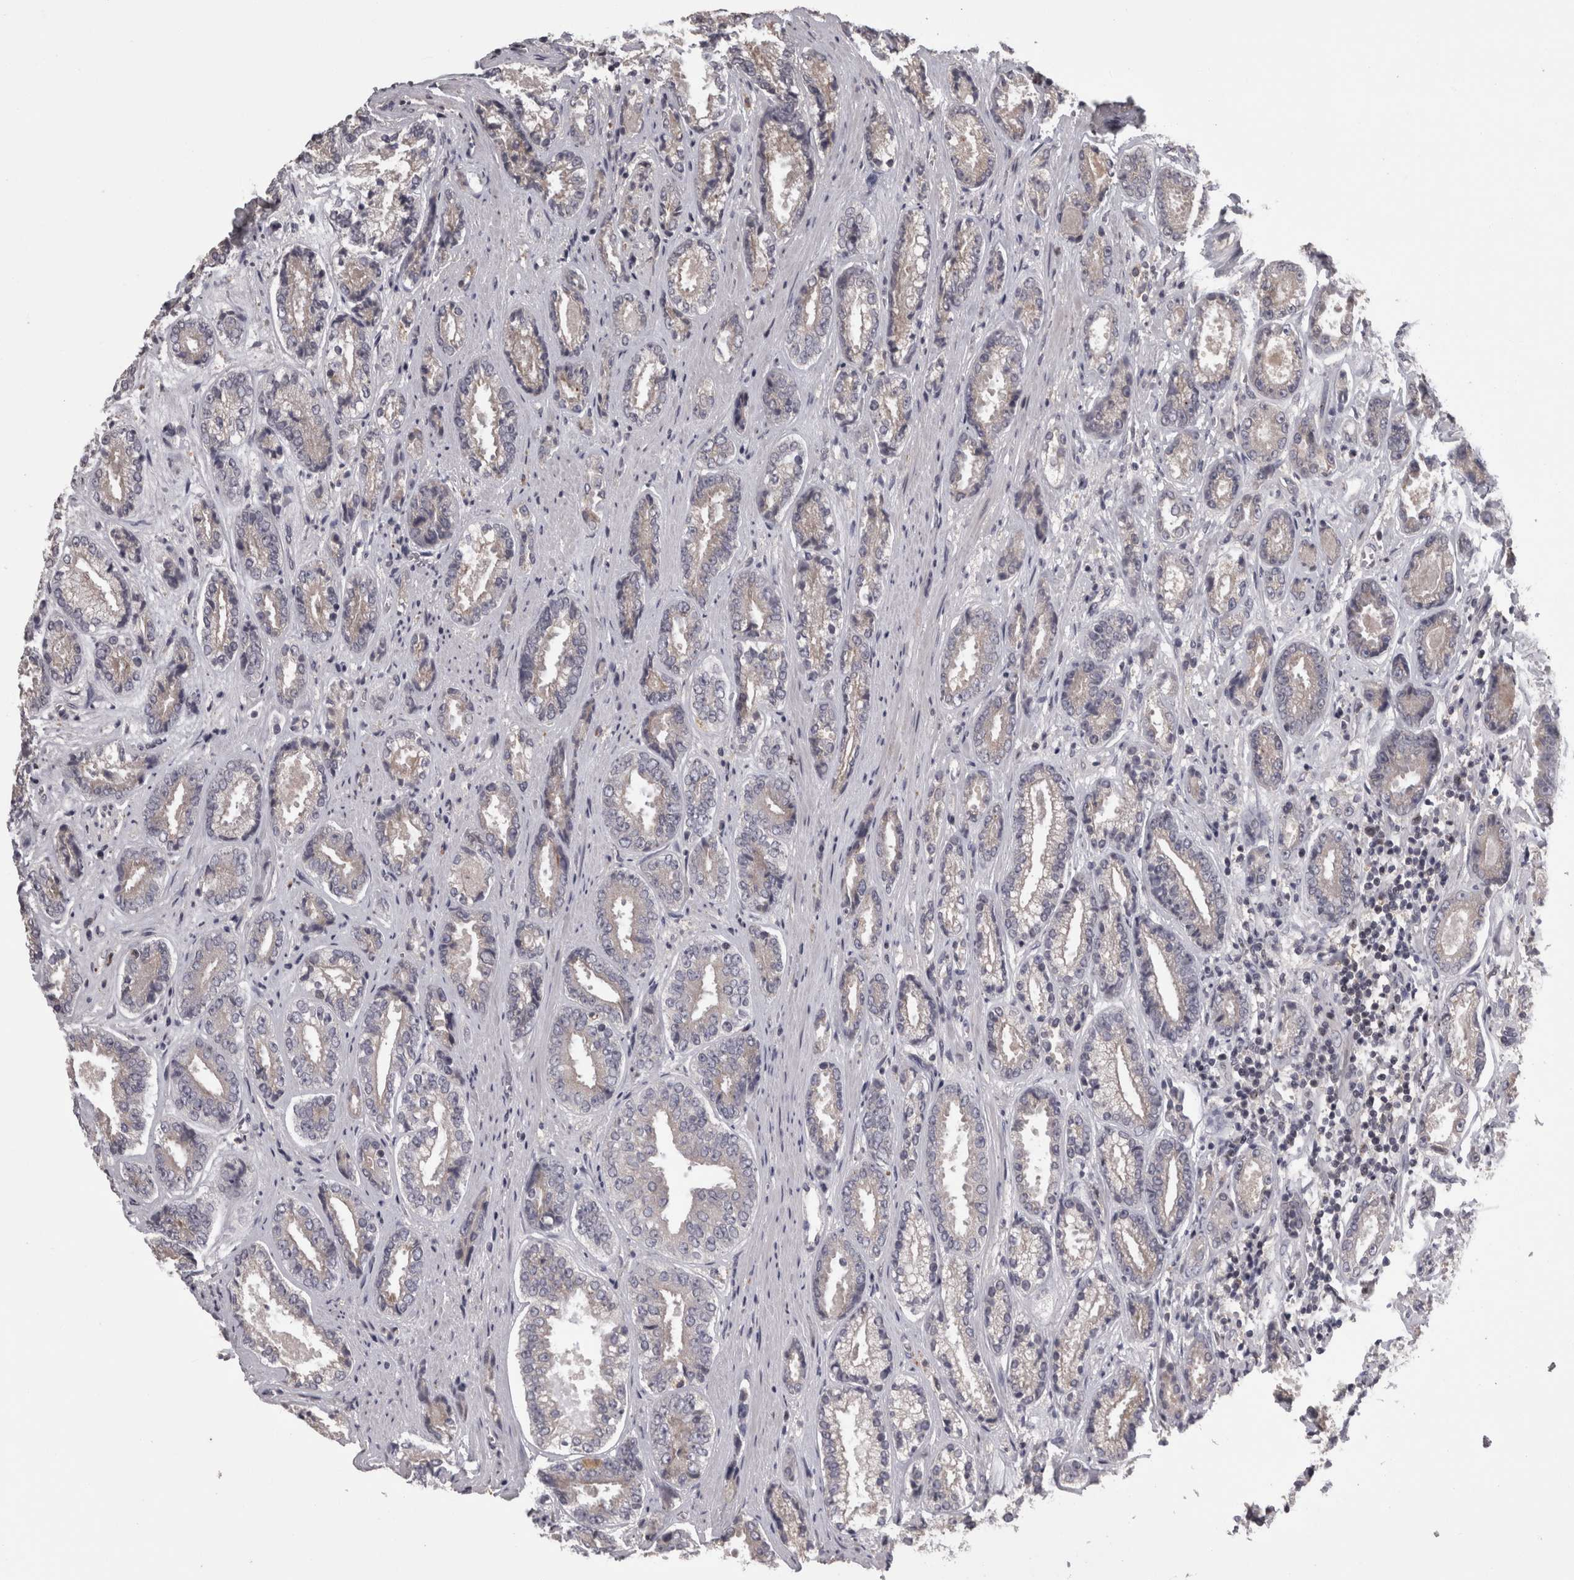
{"staining": {"intensity": "negative", "quantity": "none", "location": "none"}, "tissue": "prostate cancer", "cell_type": "Tumor cells", "image_type": "cancer", "snomed": [{"axis": "morphology", "description": "Adenocarcinoma, High grade"}, {"axis": "topography", "description": "Prostate"}], "caption": "This photomicrograph is of prostate high-grade adenocarcinoma stained with IHC to label a protein in brown with the nuclei are counter-stained blue. There is no expression in tumor cells. (DAB (3,3'-diaminobenzidine) immunohistochemistry (IHC) with hematoxylin counter stain).", "gene": "PCM1", "patient": {"sex": "male", "age": 61}}